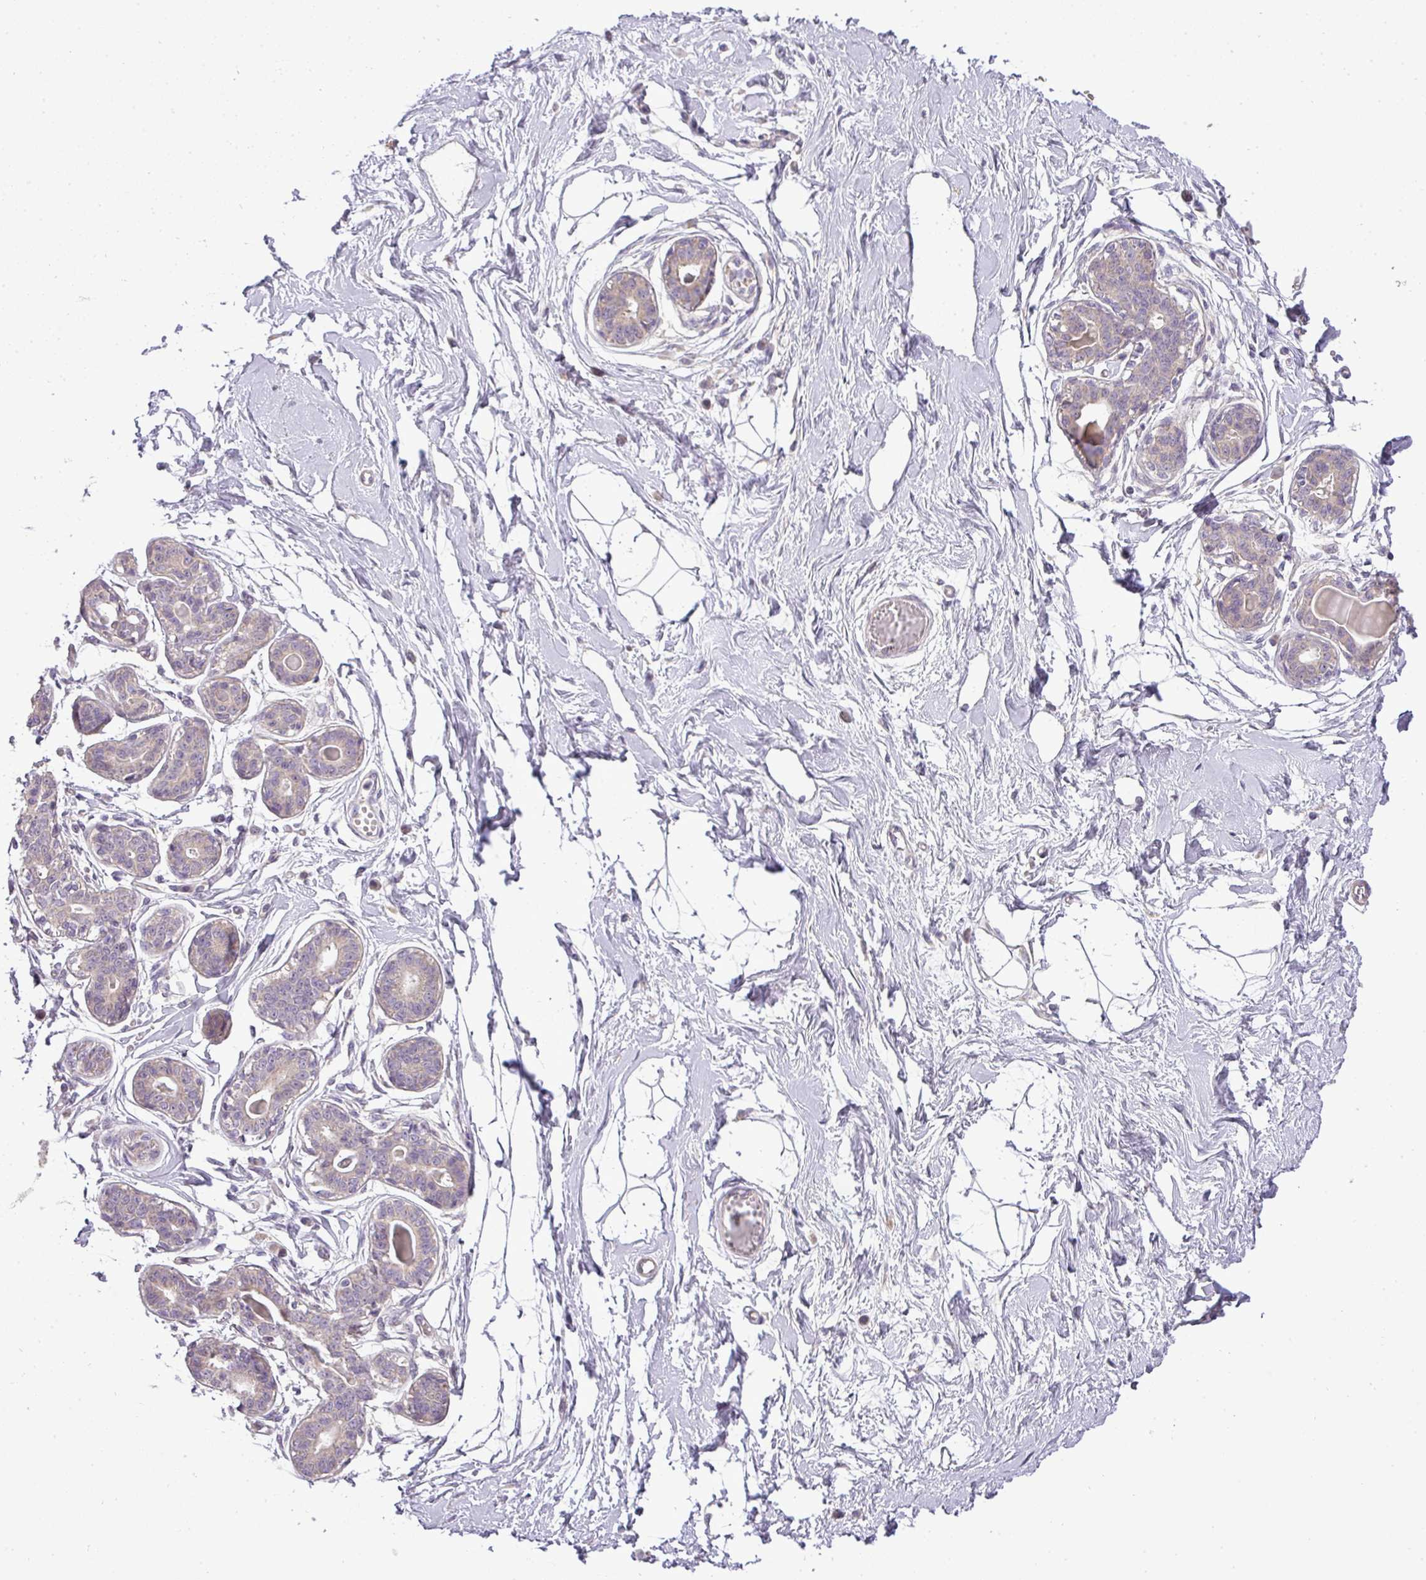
{"staining": {"intensity": "negative", "quantity": "none", "location": "none"}, "tissue": "breast", "cell_type": "Adipocytes", "image_type": "normal", "snomed": [{"axis": "morphology", "description": "Normal tissue, NOS"}, {"axis": "topography", "description": "Breast"}], "caption": "High magnification brightfield microscopy of benign breast stained with DAB (3,3'-diaminobenzidine) (brown) and counterstained with hematoxylin (blue): adipocytes show no significant expression. (Stains: DAB immunohistochemistry (IHC) with hematoxylin counter stain, Microscopy: brightfield microscopy at high magnification).", "gene": "ZDHHC1", "patient": {"sex": "female", "age": 45}}